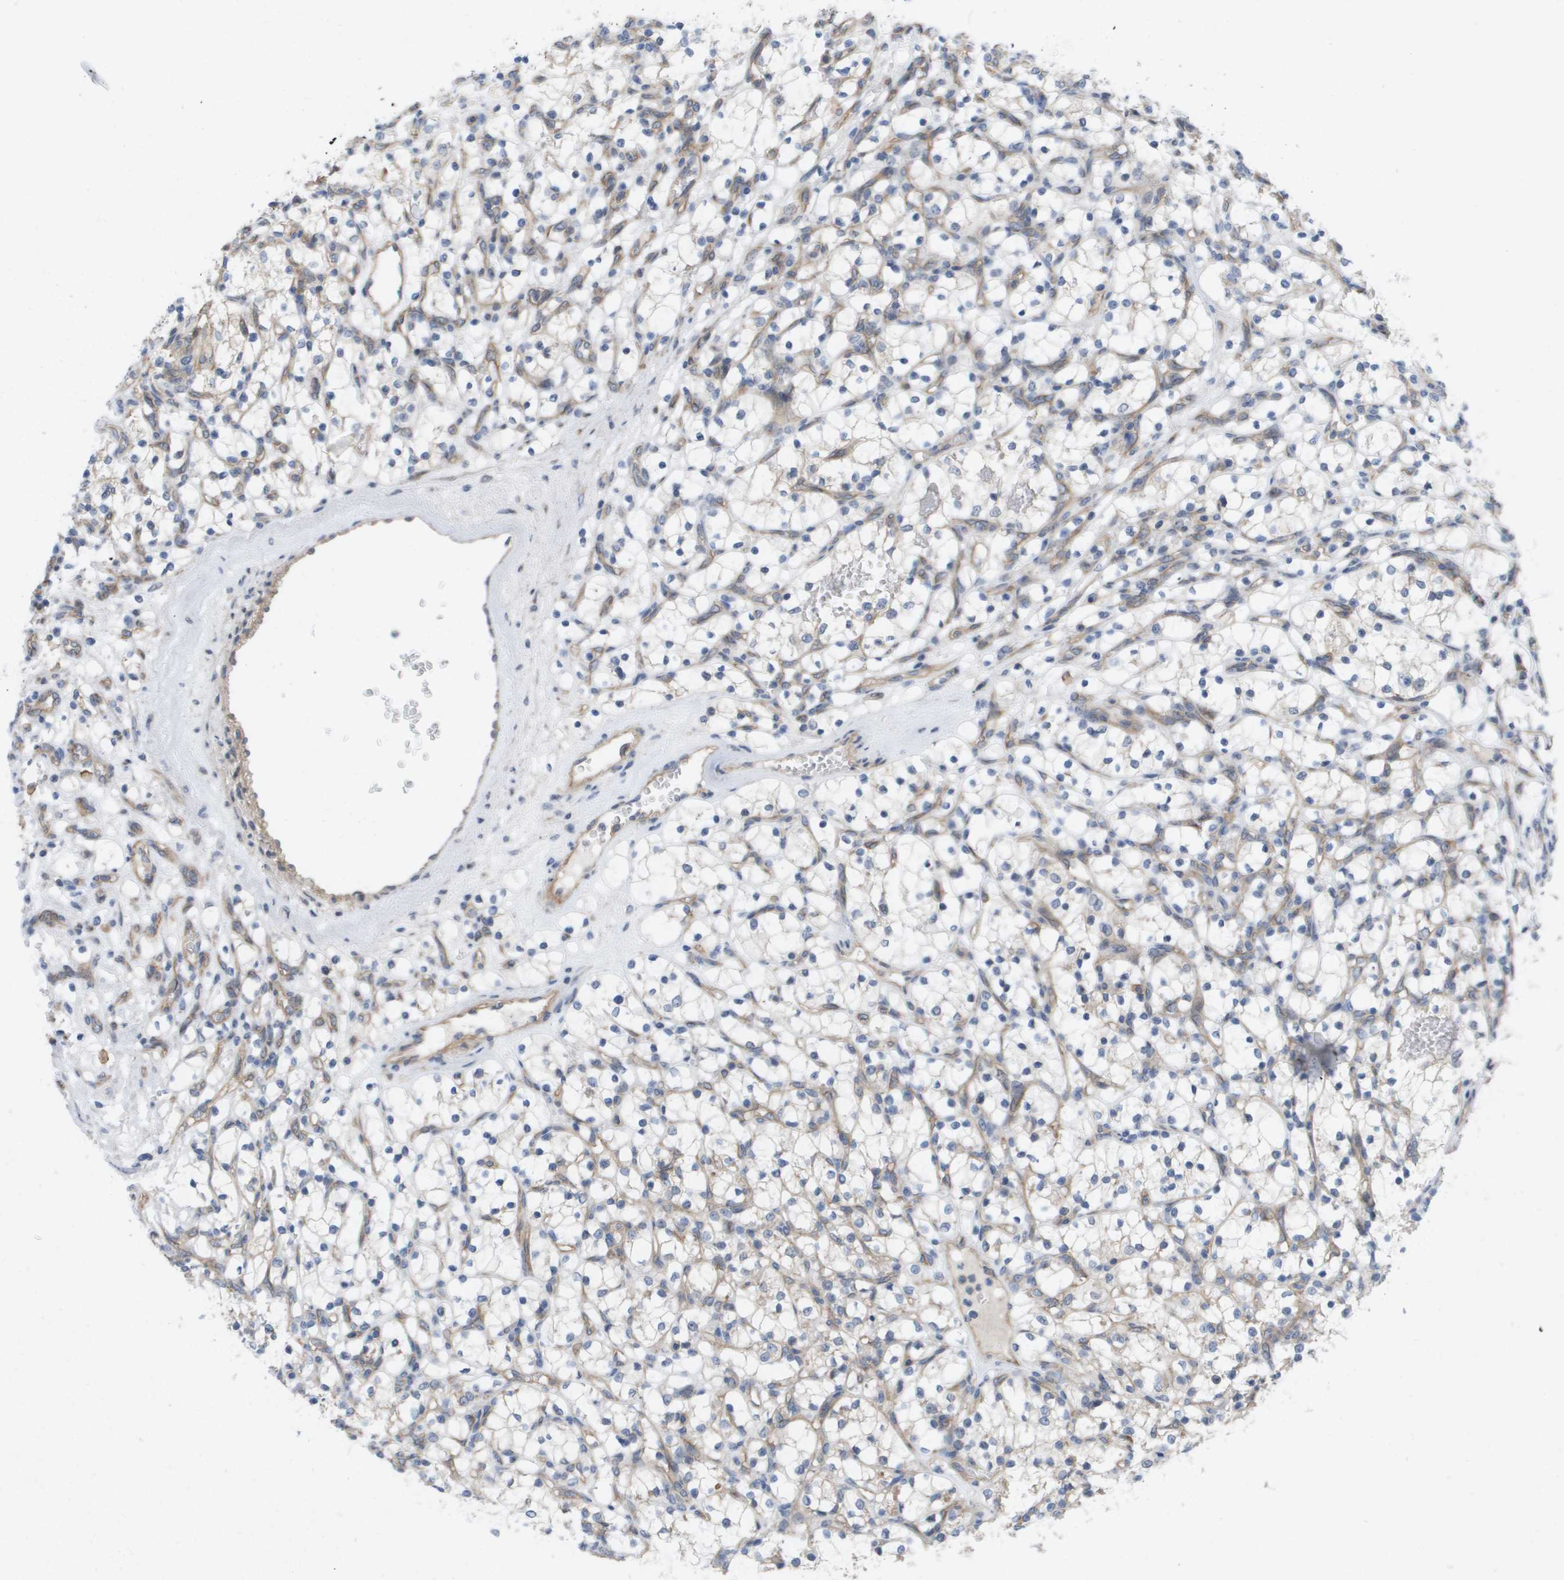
{"staining": {"intensity": "negative", "quantity": "none", "location": "none"}, "tissue": "renal cancer", "cell_type": "Tumor cells", "image_type": "cancer", "snomed": [{"axis": "morphology", "description": "Adenocarcinoma, NOS"}, {"axis": "topography", "description": "Kidney"}], "caption": "This is a histopathology image of immunohistochemistry (IHC) staining of renal adenocarcinoma, which shows no expression in tumor cells. The staining is performed using DAB brown chromogen with nuclei counter-stained in using hematoxylin.", "gene": "MTARC2", "patient": {"sex": "female", "age": 69}}